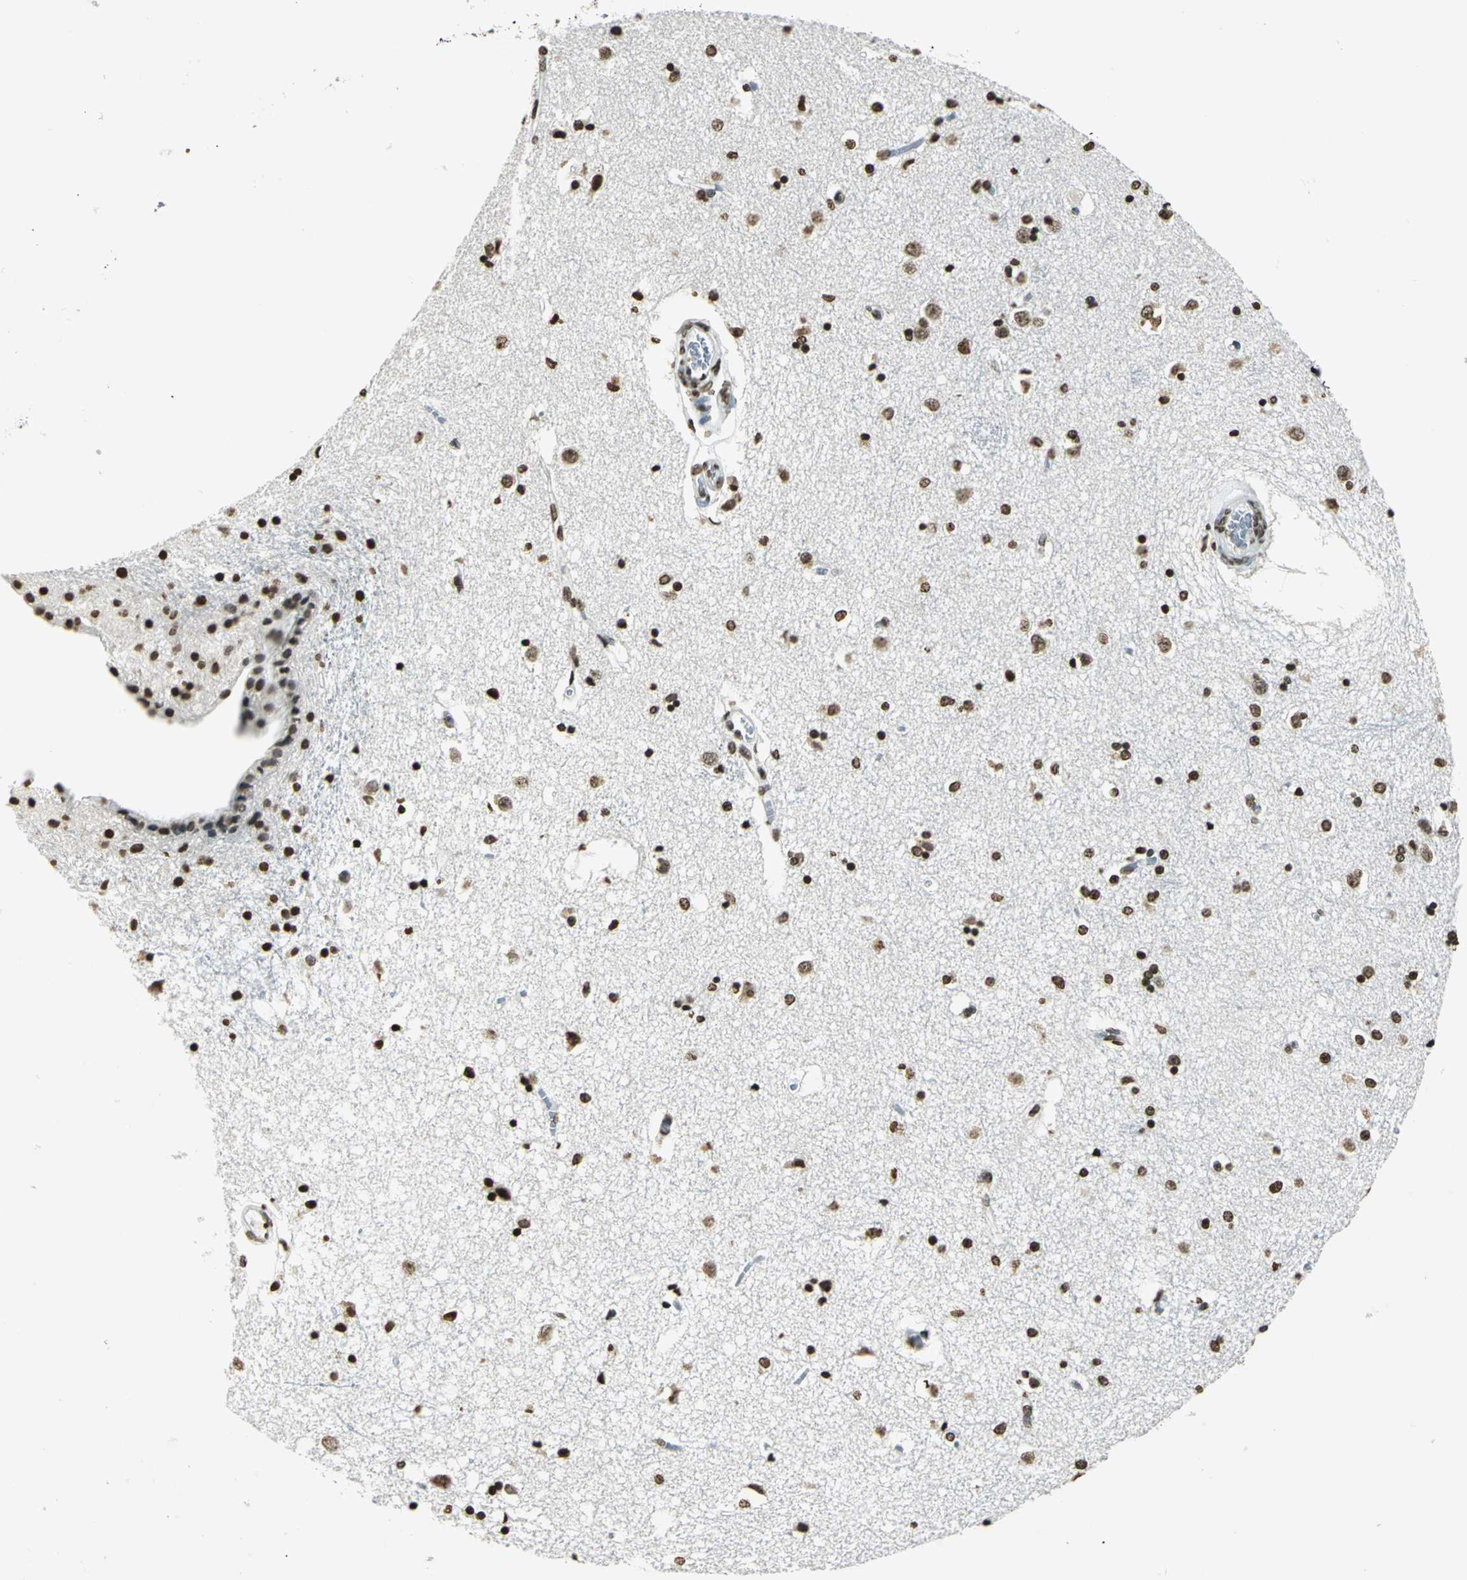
{"staining": {"intensity": "strong", "quantity": ">75%", "location": "nuclear"}, "tissue": "caudate", "cell_type": "Glial cells", "image_type": "normal", "snomed": [{"axis": "morphology", "description": "Normal tissue, NOS"}, {"axis": "topography", "description": "Lateral ventricle wall"}], "caption": "This micrograph shows normal caudate stained with immunohistochemistry (IHC) to label a protein in brown. The nuclear of glial cells show strong positivity for the protein. Nuclei are counter-stained blue.", "gene": "MCM4", "patient": {"sex": "female", "age": 54}}